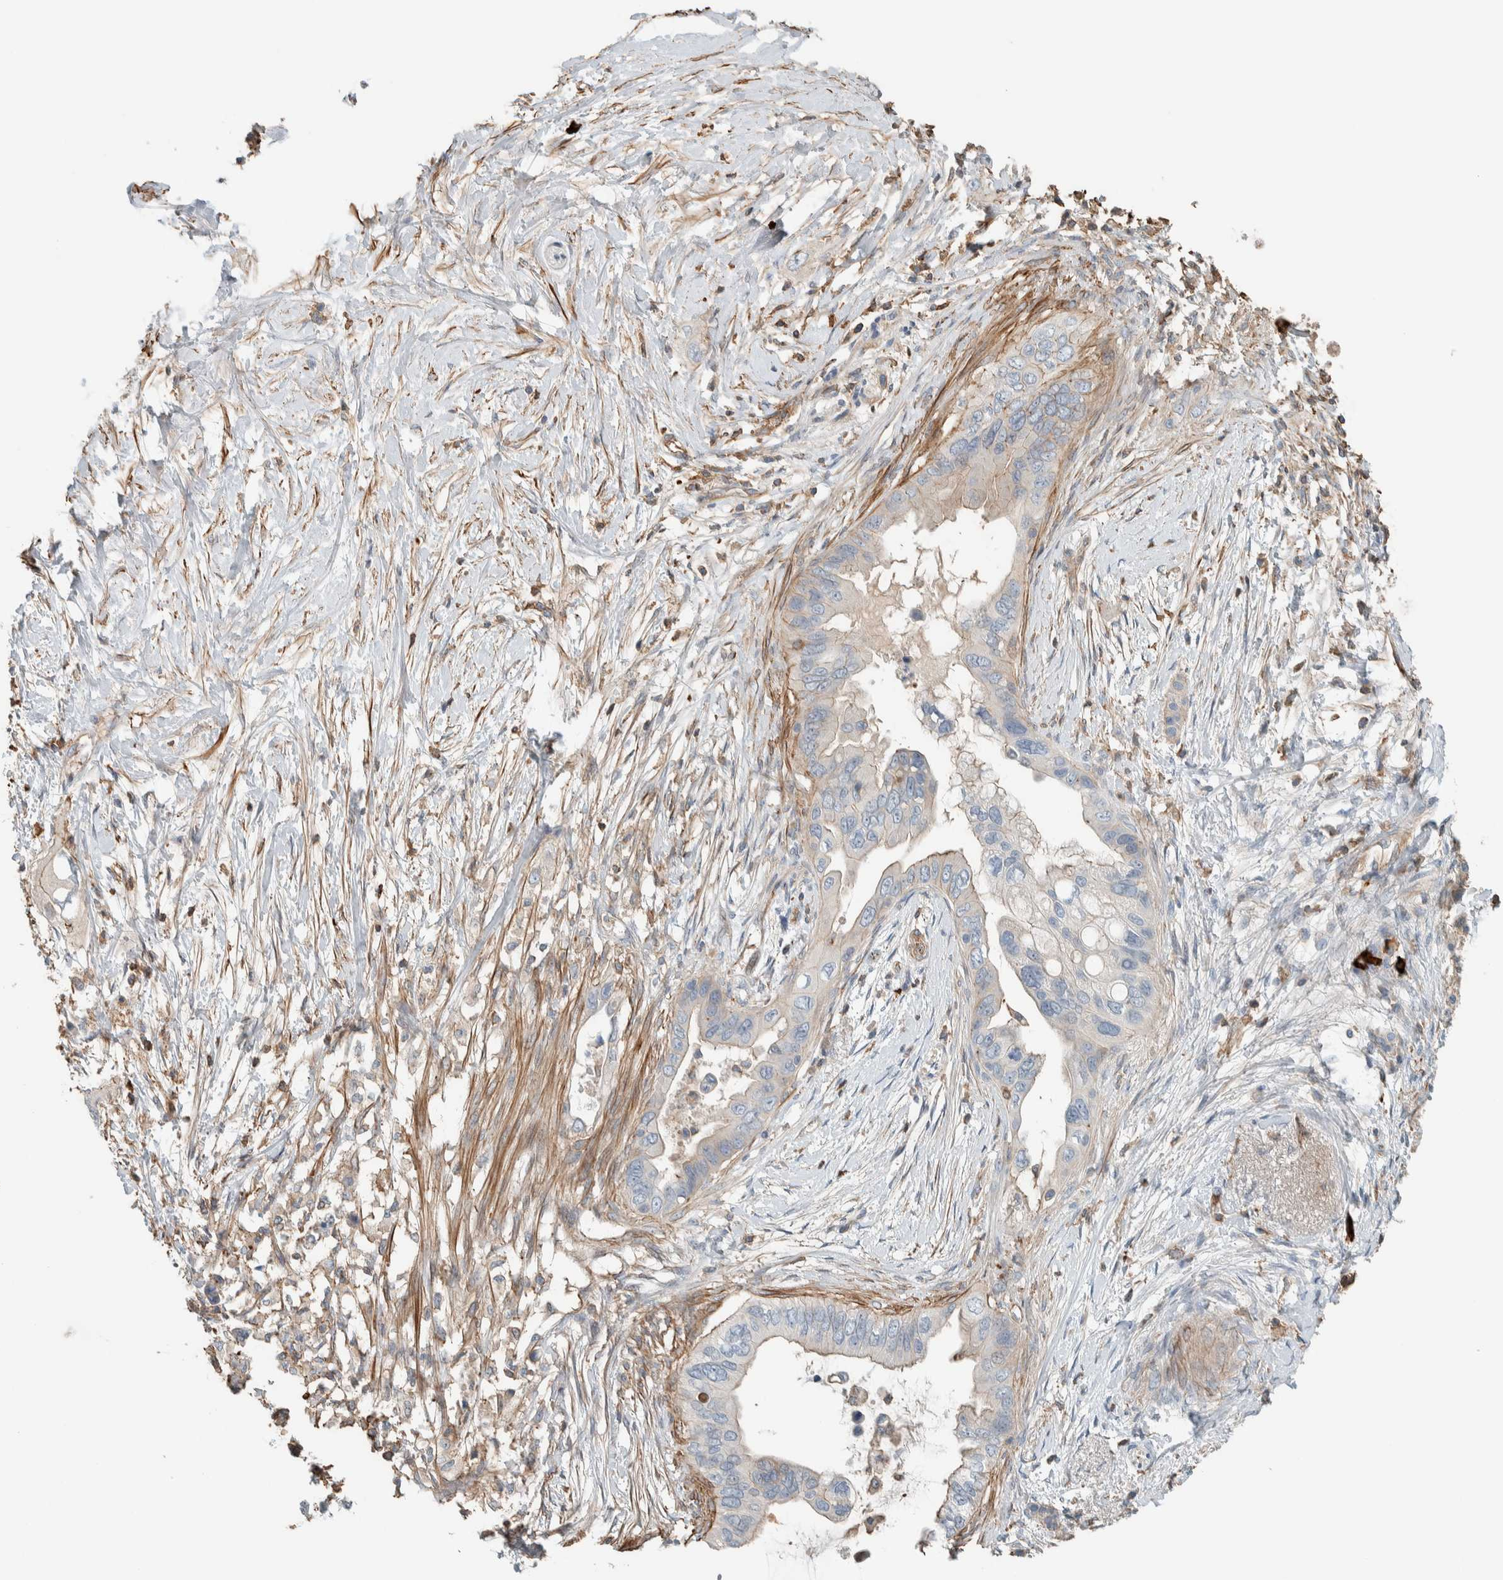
{"staining": {"intensity": "negative", "quantity": "none", "location": "none"}, "tissue": "pancreatic cancer", "cell_type": "Tumor cells", "image_type": "cancer", "snomed": [{"axis": "morphology", "description": "Adenocarcinoma, NOS"}, {"axis": "topography", "description": "Pancreas"}], "caption": "This image is of adenocarcinoma (pancreatic) stained with IHC to label a protein in brown with the nuclei are counter-stained blue. There is no staining in tumor cells.", "gene": "CTBP2", "patient": {"sex": "female", "age": 56}}